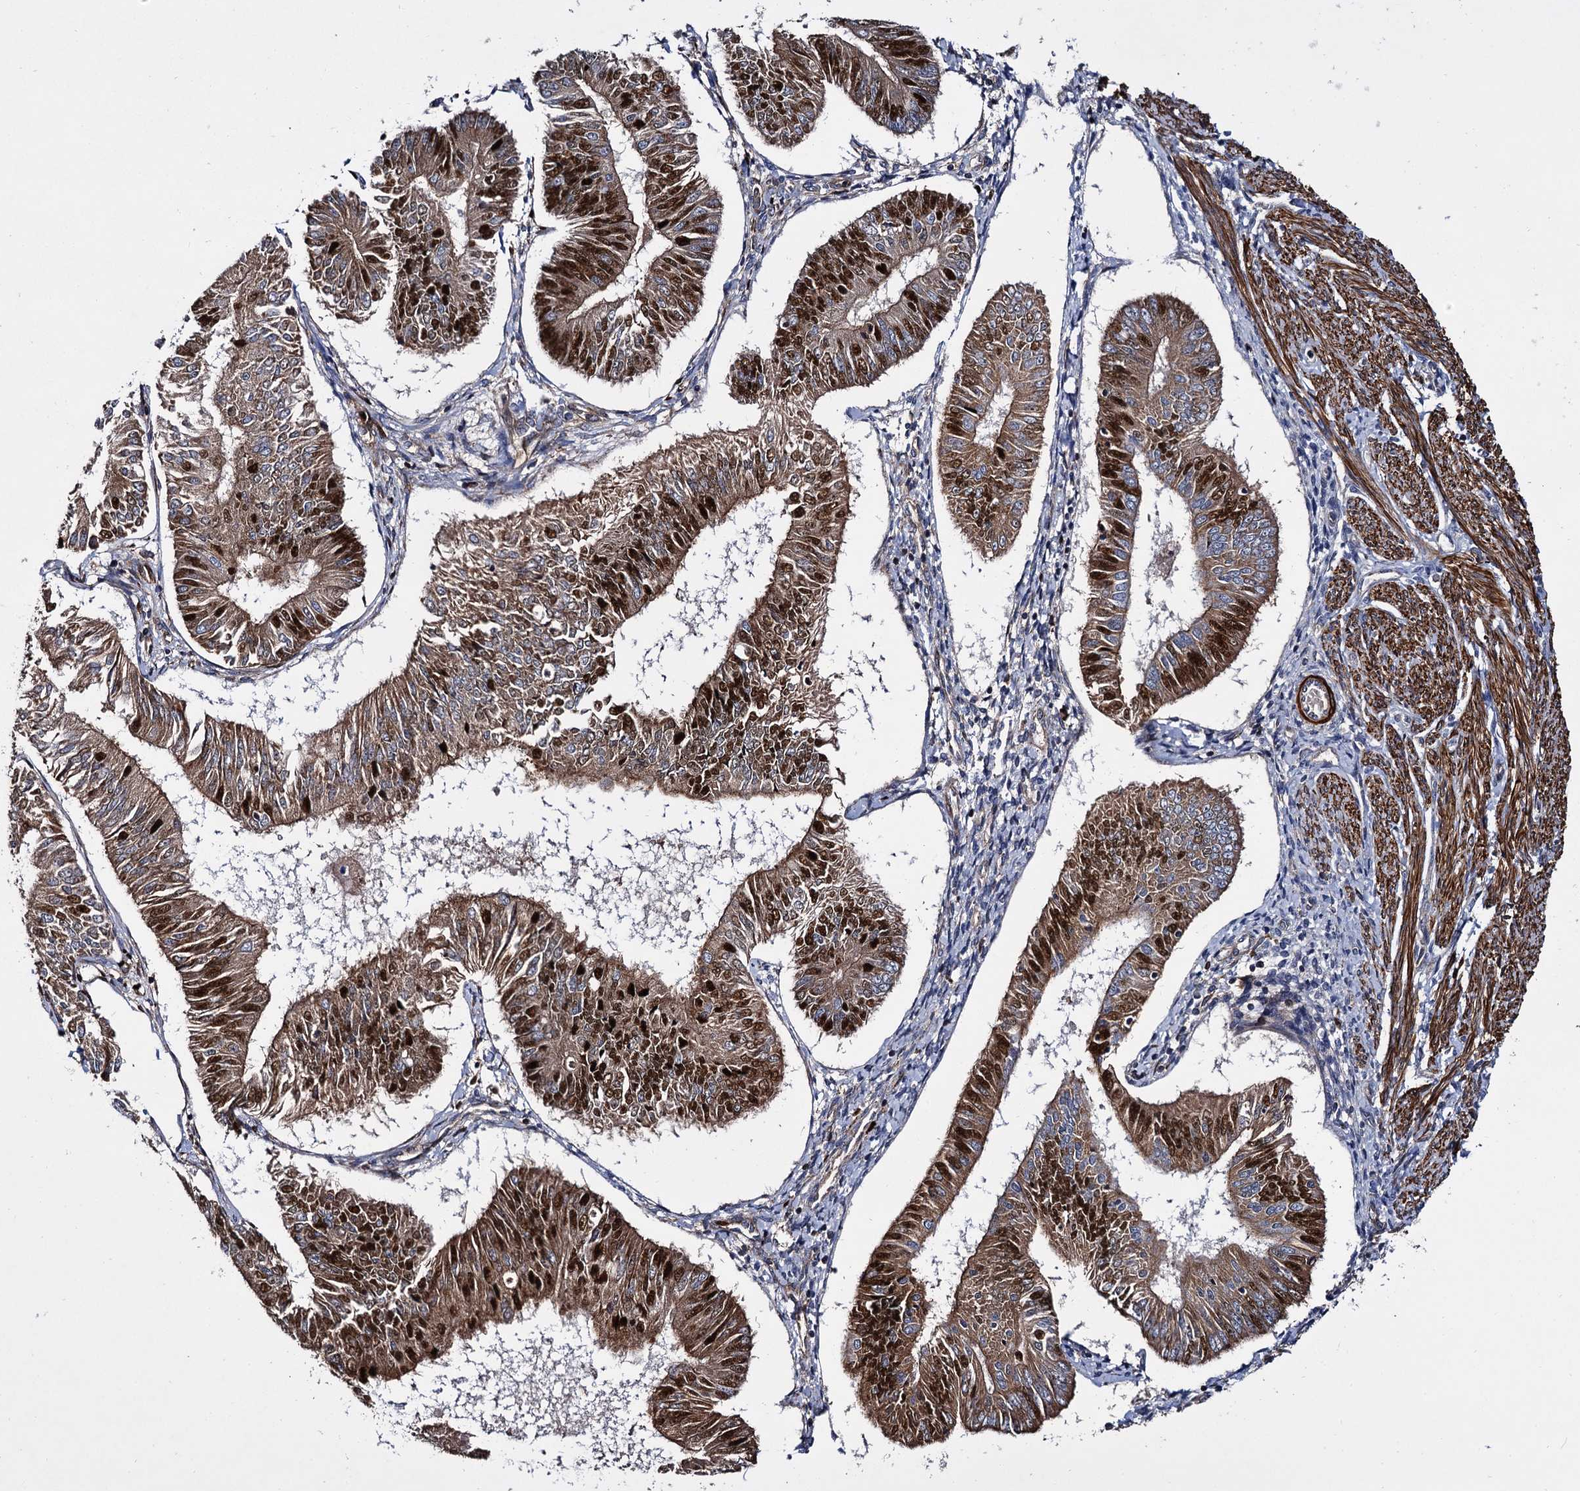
{"staining": {"intensity": "strong", "quantity": "25%-75%", "location": "cytoplasmic/membranous,nuclear"}, "tissue": "endometrial cancer", "cell_type": "Tumor cells", "image_type": "cancer", "snomed": [{"axis": "morphology", "description": "Adenocarcinoma, NOS"}, {"axis": "topography", "description": "Endometrium"}], "caption": "Adenocarcinoma (endometrial) tissue shows strong cytoplasmic/membranous and nuclear staining in approximately 25%-75% of tumor cells, visualized by immunohistochemistry. The staining is performed using DAB (3,3'-diaminobenzidine) brown chromogen to label protein expression. The nuclei are counter-stained blue using hematoxylin.", "gene": "ISM2", "patient": {"sex": "female", "age": 58}}